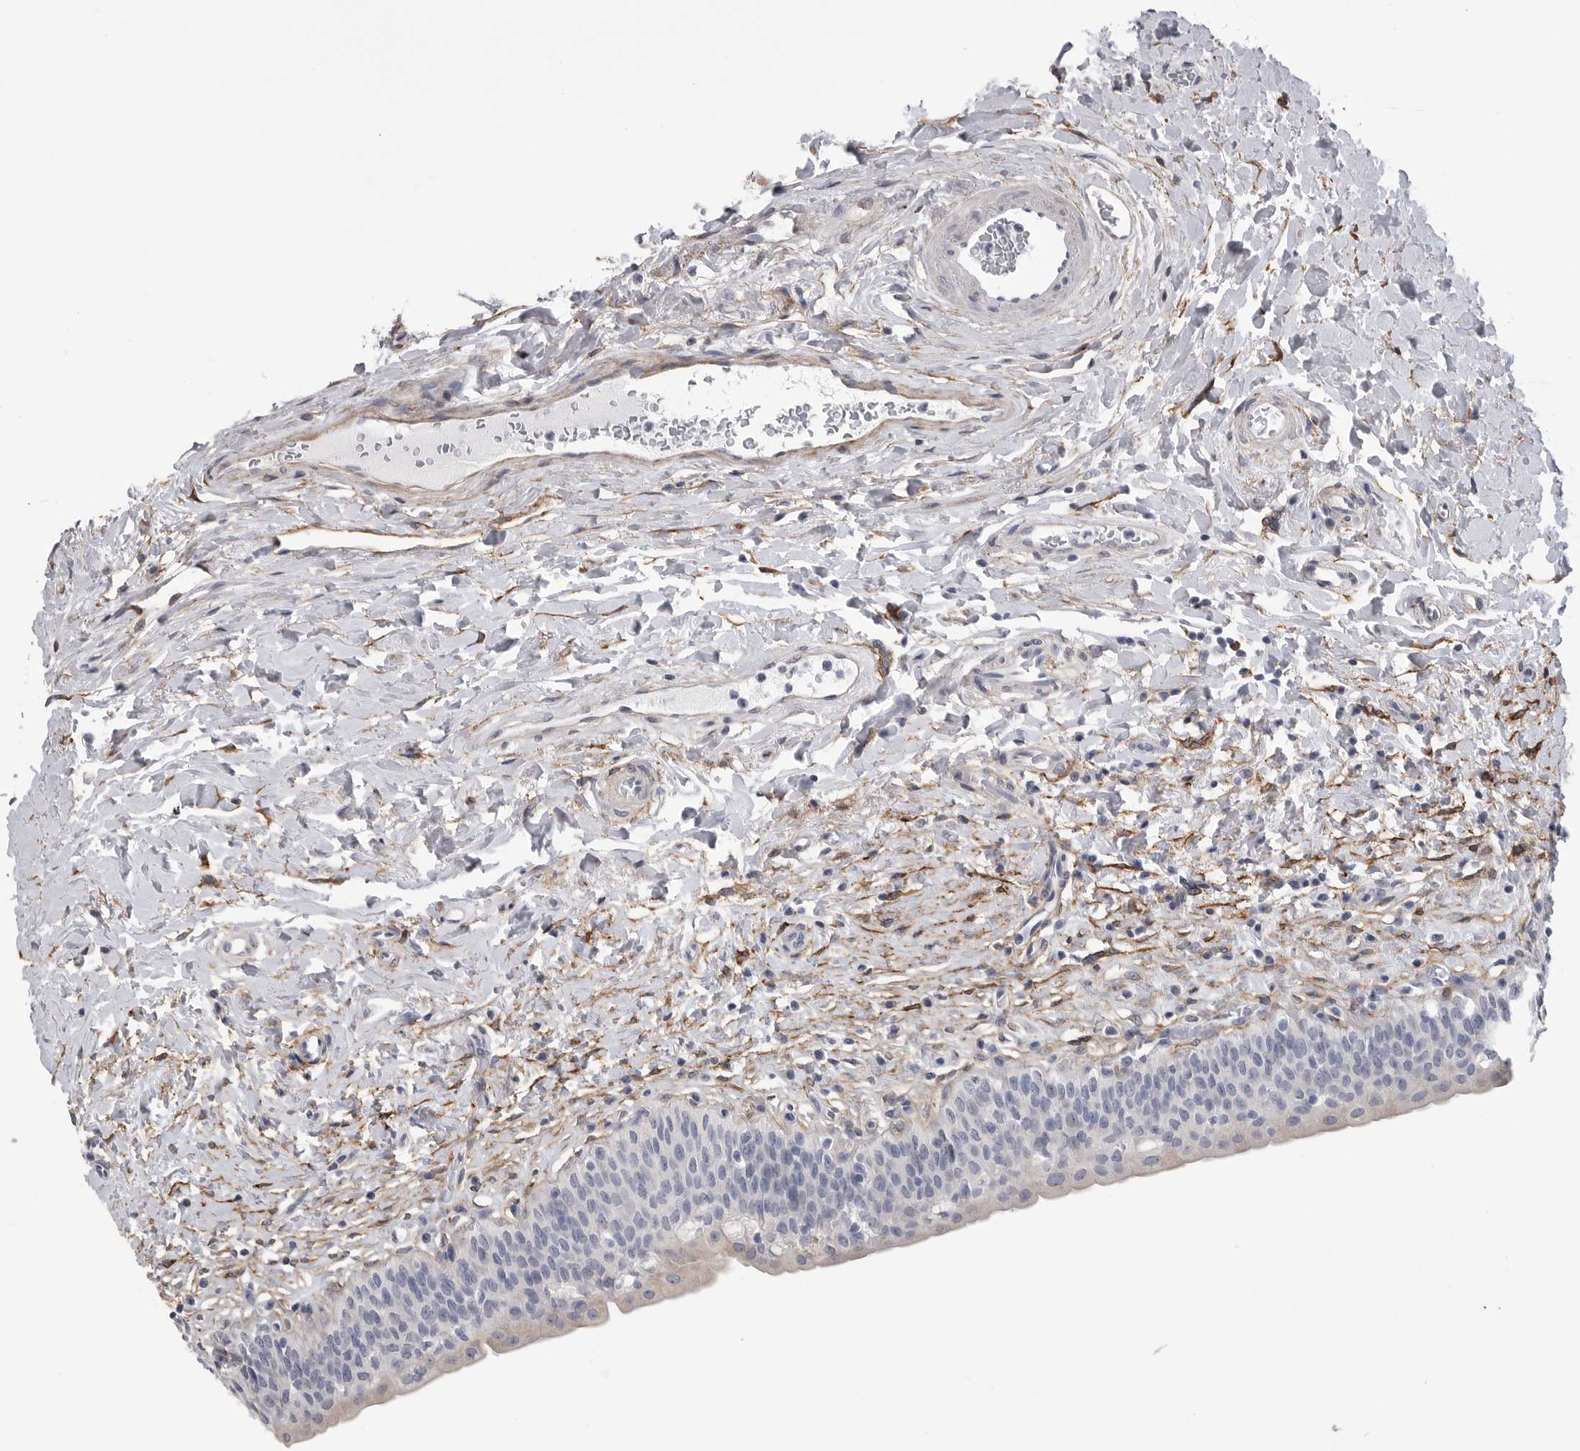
{"staining": {"intensity": "negative", "quantity": "none", "location": "none"}, "tissue": "urinary bladder", "cell_type": "Urothelial cells", "image_type": "normal", "snomed": [{"axis": "morphology", "description": "Normal tissue, NOS"}, {"axis": "topography", "description": "Urinary bladder"}], "caption": "Urothelial cells show no significant protein expression in normal urinary bladder. (DAB IHC with hematoxylin counter stain).", "gene": "AKAP12", "patient": {"sex": "male", "age": 83}}